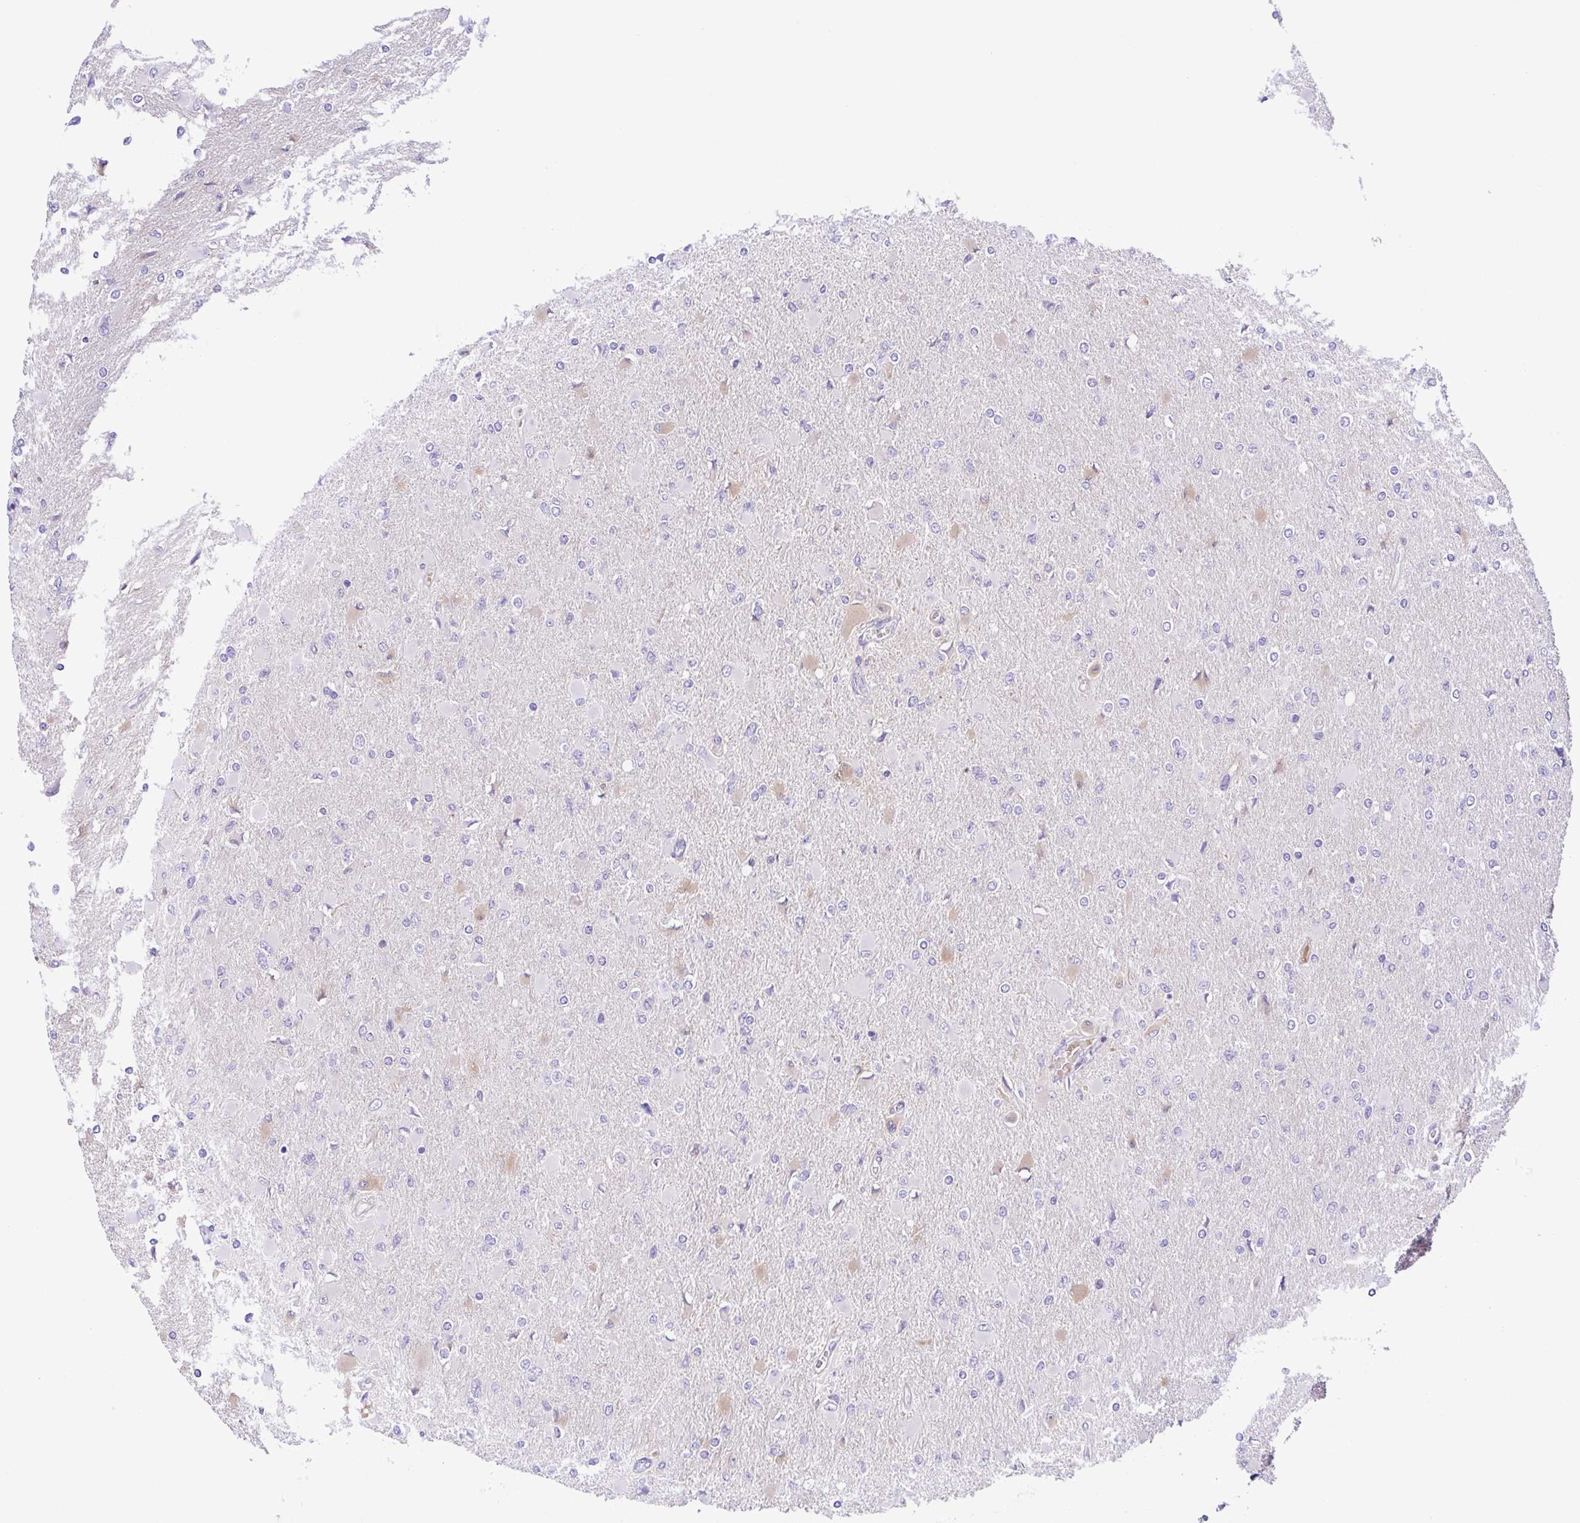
{"staining": {"intensity": "negative", "quantity": "none", "location": "none"}, "tissue": "glioma", "cell_type": "Tumor cells", "image_type": "cancer", "snomed": [{"axis": "morphology", "description": "Glioma, malignant, High grade"}, {"axis": "topography", "description": "Cerebral cortex"}], "caption": "The immunohistochemistry (IHC) photomicrograph has no significant positivity in tumor cells of malignant high-grade glioma tissue.", "gene": "IGFL1", "patient": {"sex": "female", "age": 36}}